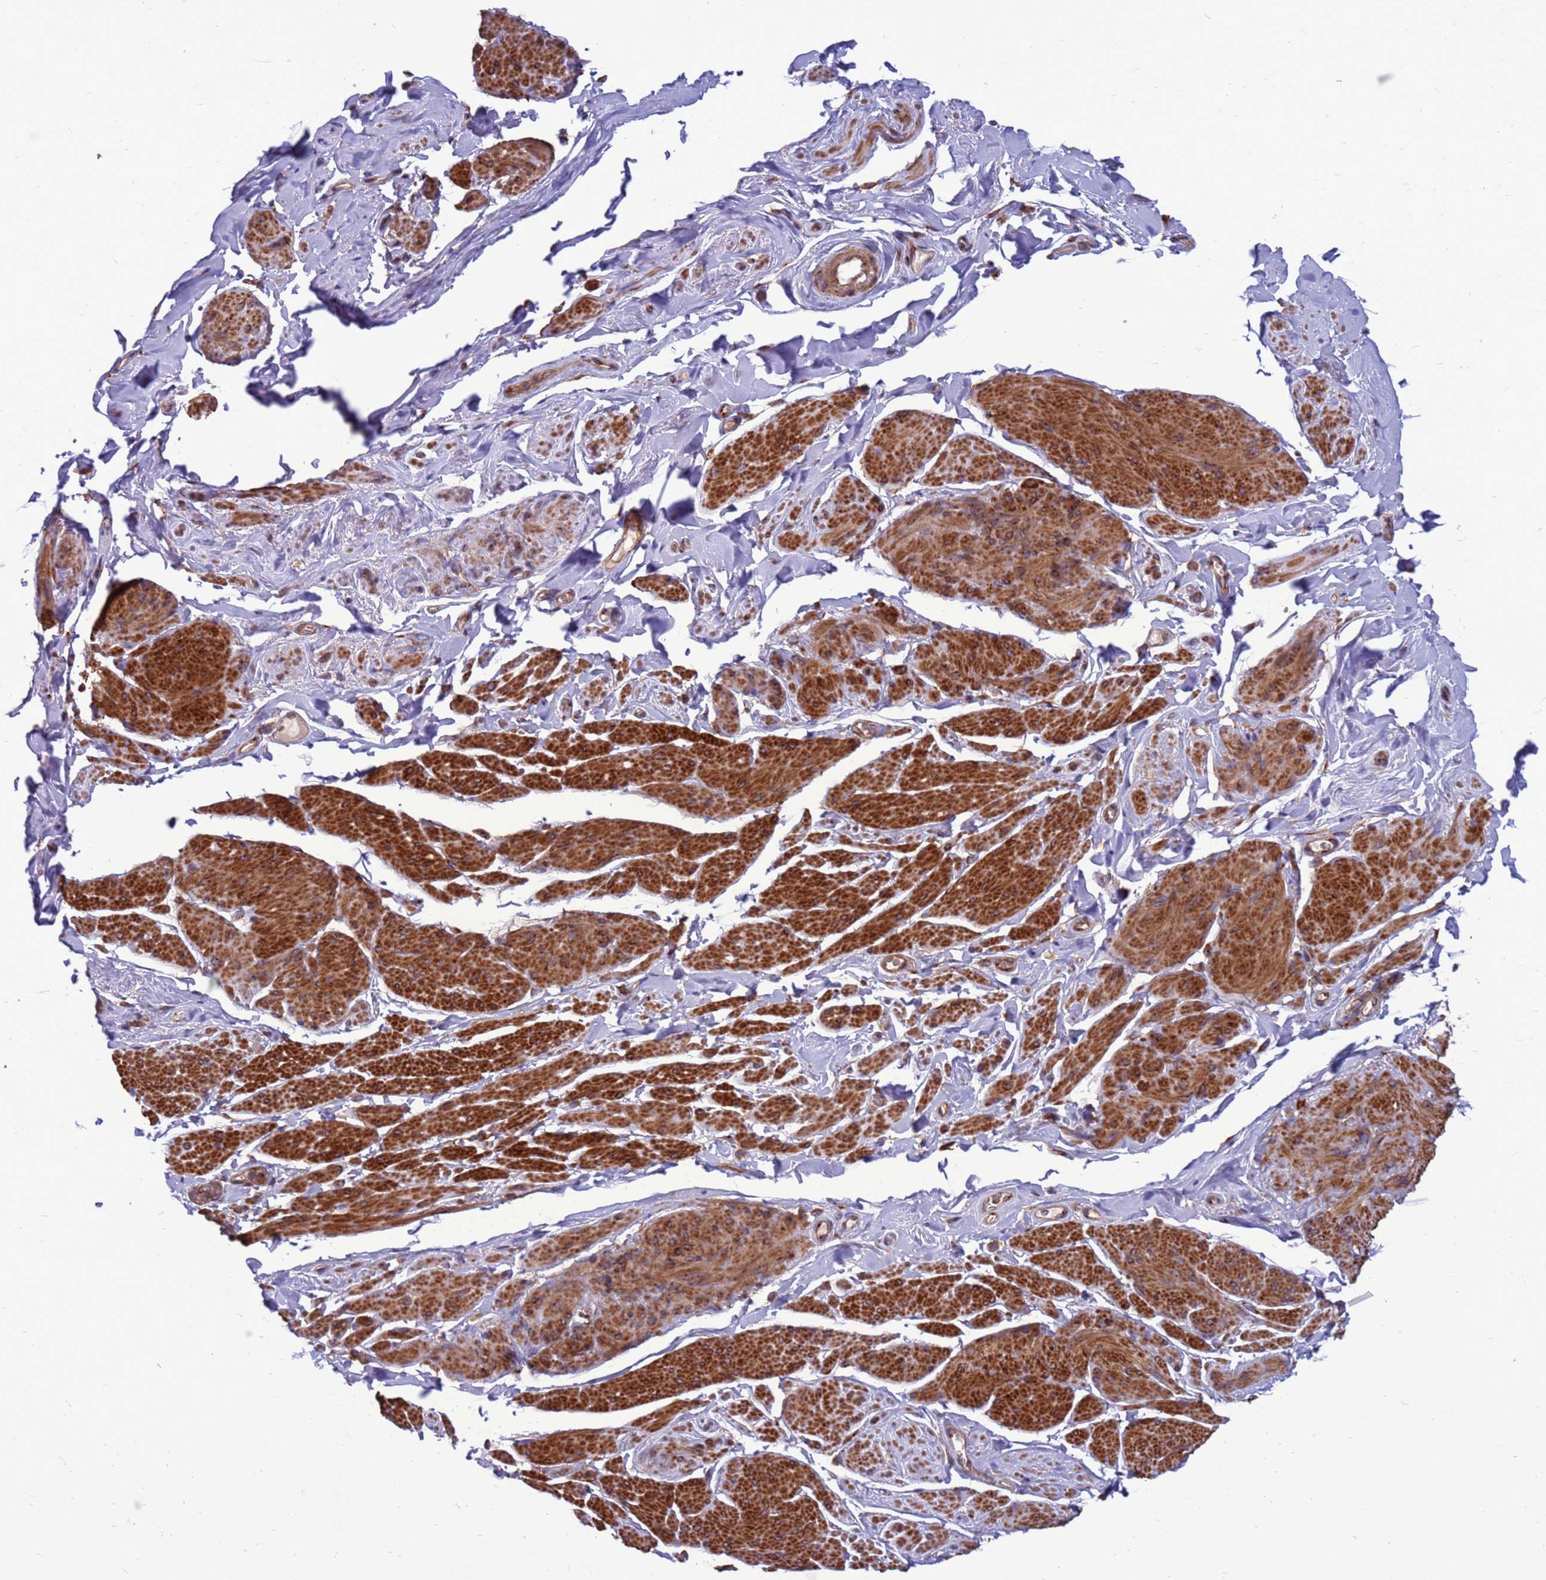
{"staining": {"intensity": "strong", "quantity": "25%-75%", "location": "cytoplasmic/membranous"}, "tissue": "smooth muscle", "cell_type": "Smooth muscle cells", "image_type": "normal", "snomed": [{"axis": "morphology", "description": "Normal tissue, NOS"}, {"axis": "topography", "description": "Smooth muscle"}, {"axis": "topography", "description": "Peripheral nerve tissue"}], "caption": "Immunohistochemical staining of unremarkable smooth muscle shows high levels of strong cytoplasmic/membranous positivity in about 25%-75% of smooth muscle cells. (DAB (3,3'-diaminobenzidine) = brown stain, brightfield microscopy at high magnification).", "gene": "ZC3HAV1", "patient": {"sex": "male", "age": 69}}